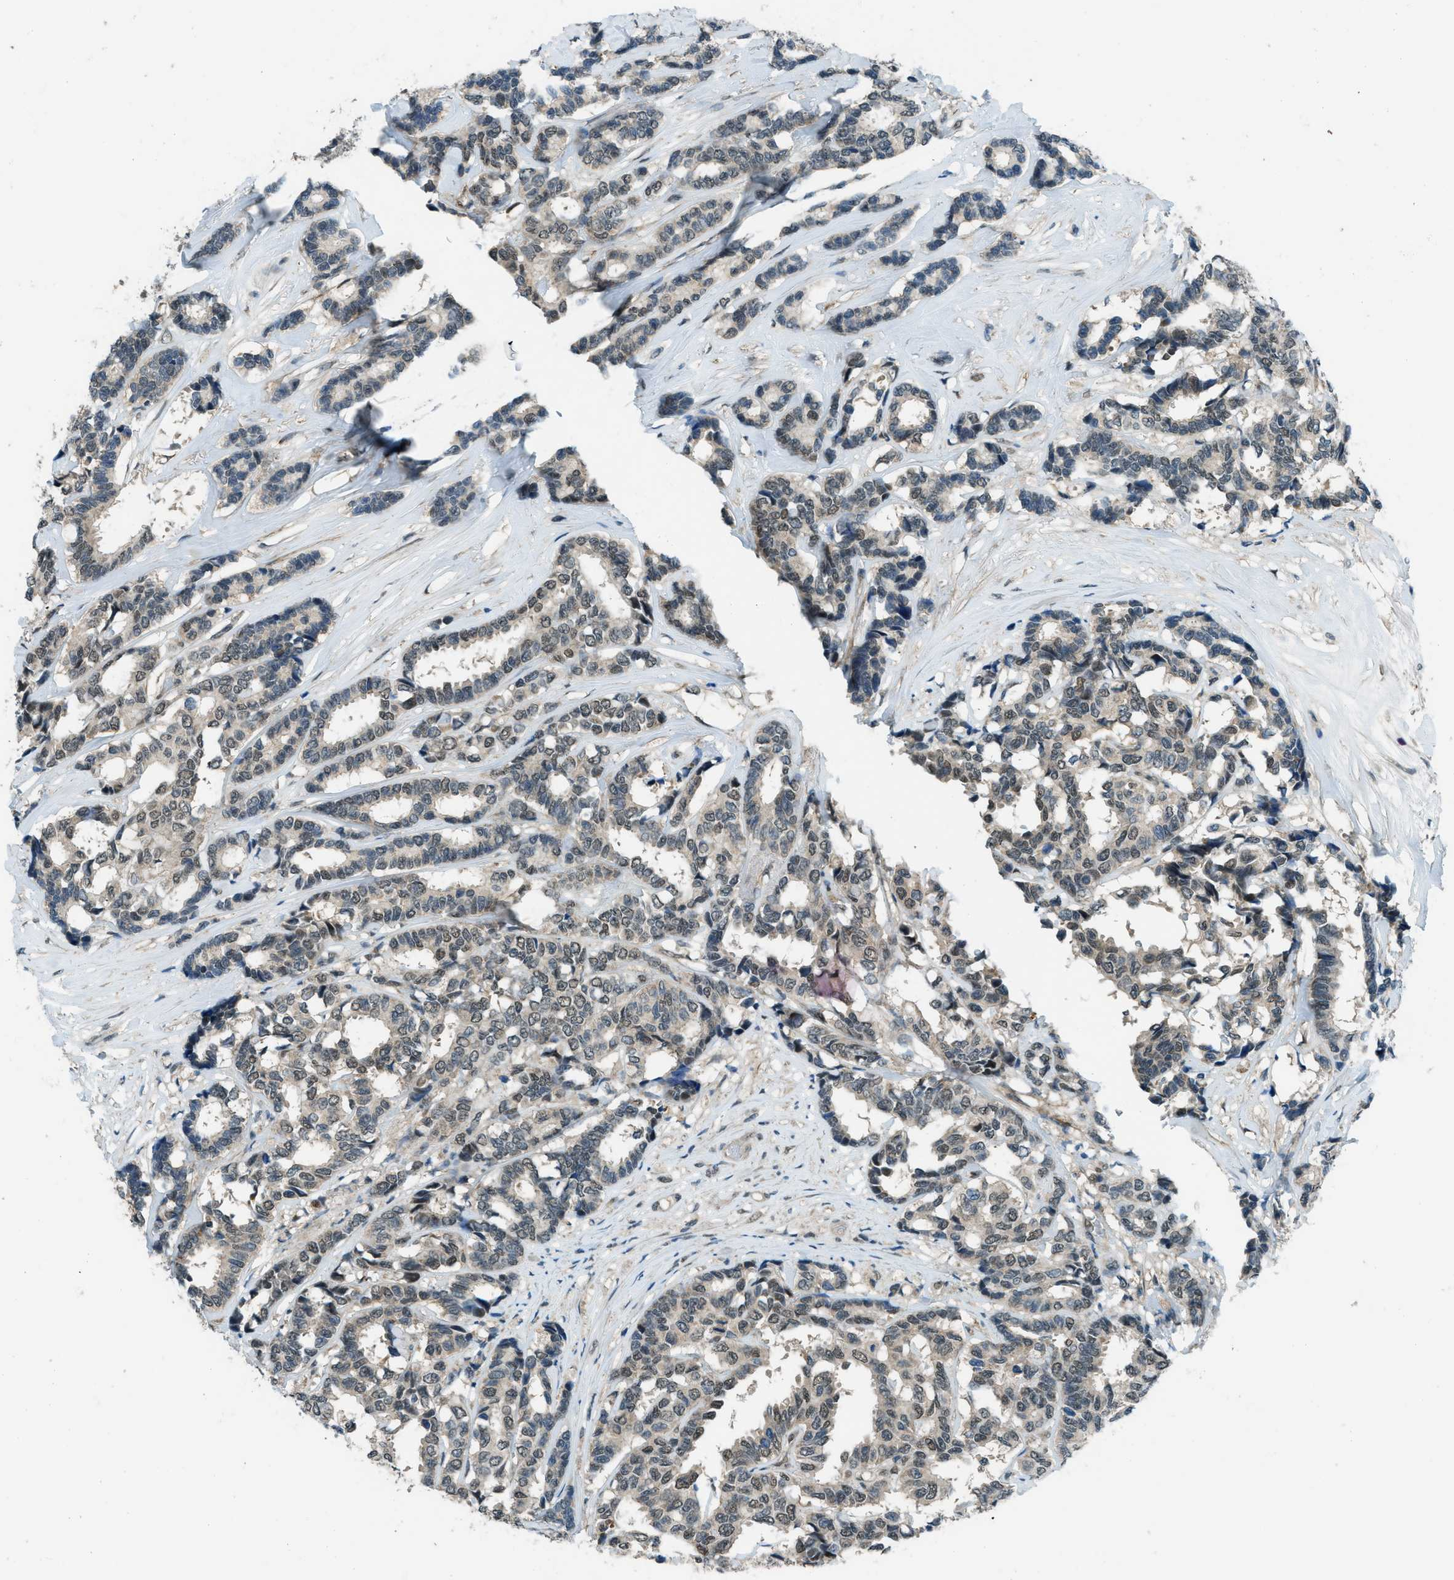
{"staining": {"intensity": "weak", "quantity": "<25%", "location": "cytoplasmic/membranous,nuclear"}, "tissue": "breast cancer", "cell_type": "Tumor cells", "image_type": "cancer", "snomed": [{"axis": "morphology", "description": "Duct carcinoma"}, {"axis": "topography", "description": "Breast"}], "caption": "IHC histopathology image of breast cancer (invasive ductal carcinoma) stained for a protein (brown), which demonstrates no staining in tumor cells.", "gene": "NPEPL1", "patient": {"sex": "female", "age": 87}}